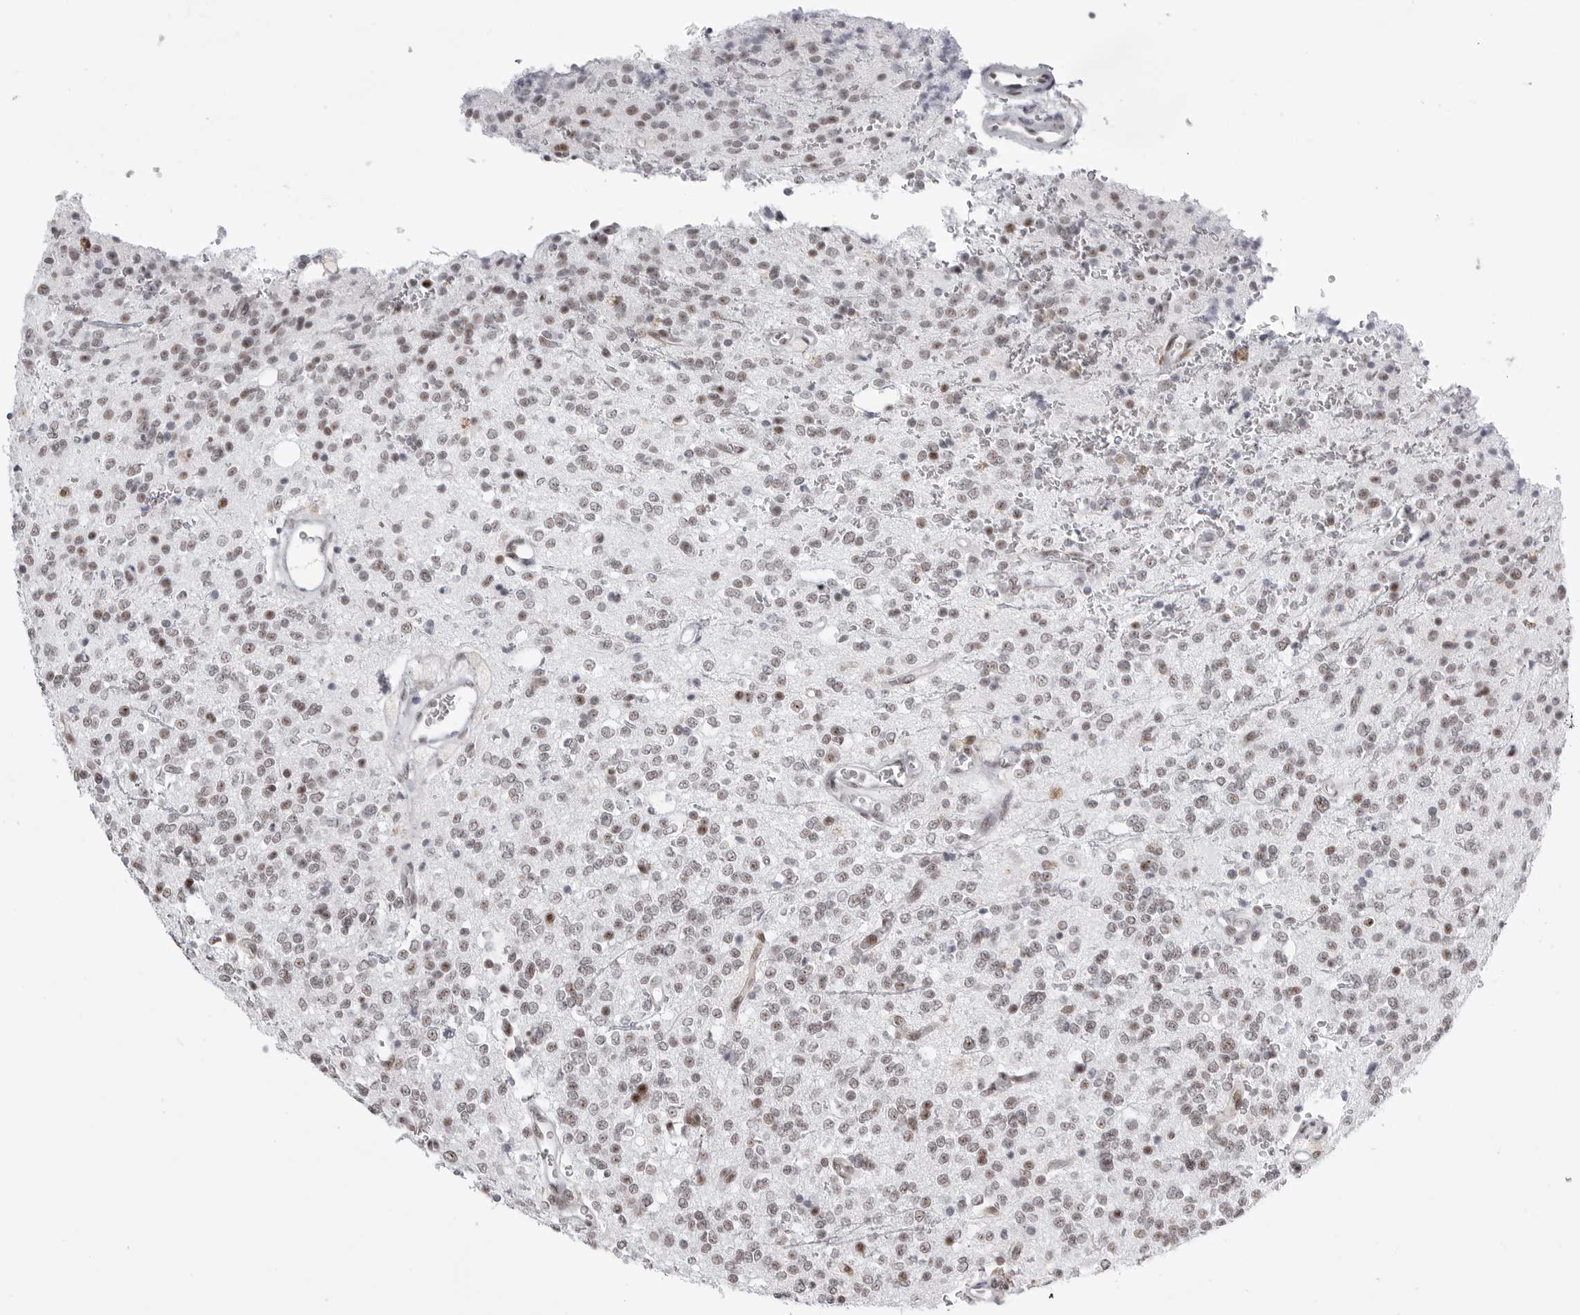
{"staining": {"intensity": "weak", "quantity": "25%-75%", "location": "nuclear"}, "tissue": "glioma", "cell_type": "Tumor cells", "image_type": "cancer", "snomed": [{"axis": "morphology", "description": "Glioma, malignant, High grade"}, {"axis": "topography", "description": "Brain"}], "caption": "This is an image of immunohistochemistry staining of malignant glioma (high-grade), which shows weak expression in the nuclear of tumor cells.", "gene": "WRAP53", "patient": {"sex": "male", "age": 34}}